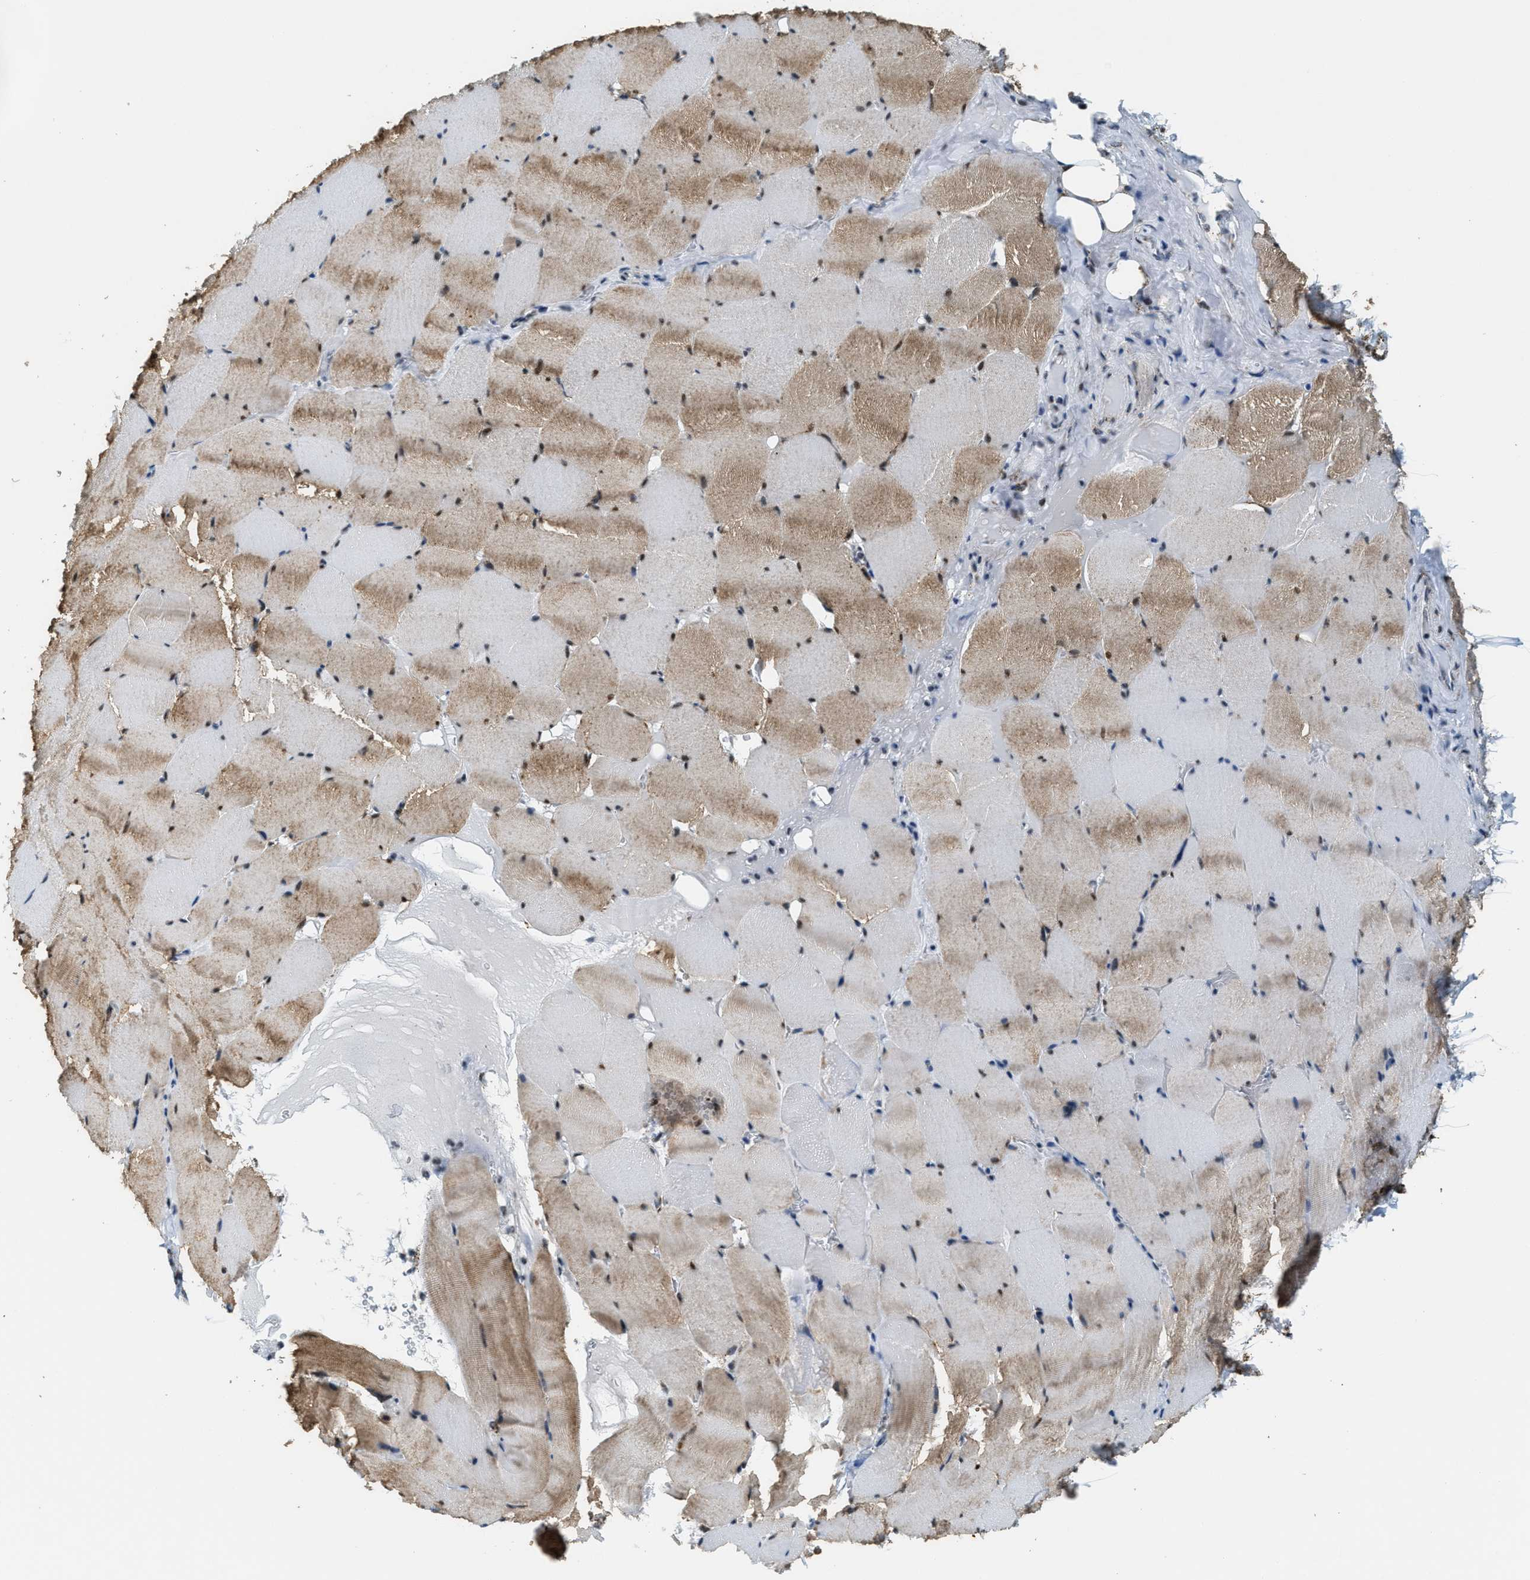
{"staining": {"intensity": "moderate", "quantity": ">75%", "location": "cytoplasmic/membranous"}, "tissue": "skeletal muscle", "cell_type": "Myocytes", "image_type": "normal", "snomed": [{"axis": "morphology", "description": "Normal tissue, NOS"}, {"axis": "topography", "description": "Skeletal muscle"}], "caption": "Immunohistochemical staining of unremarkable human skeletal muscle displays moderate cytoplasmic/membranous protein expression in approximately >75% of myocytes.", "gene": "HIBADH", "patient": {"sex": "male", "age": 62}}